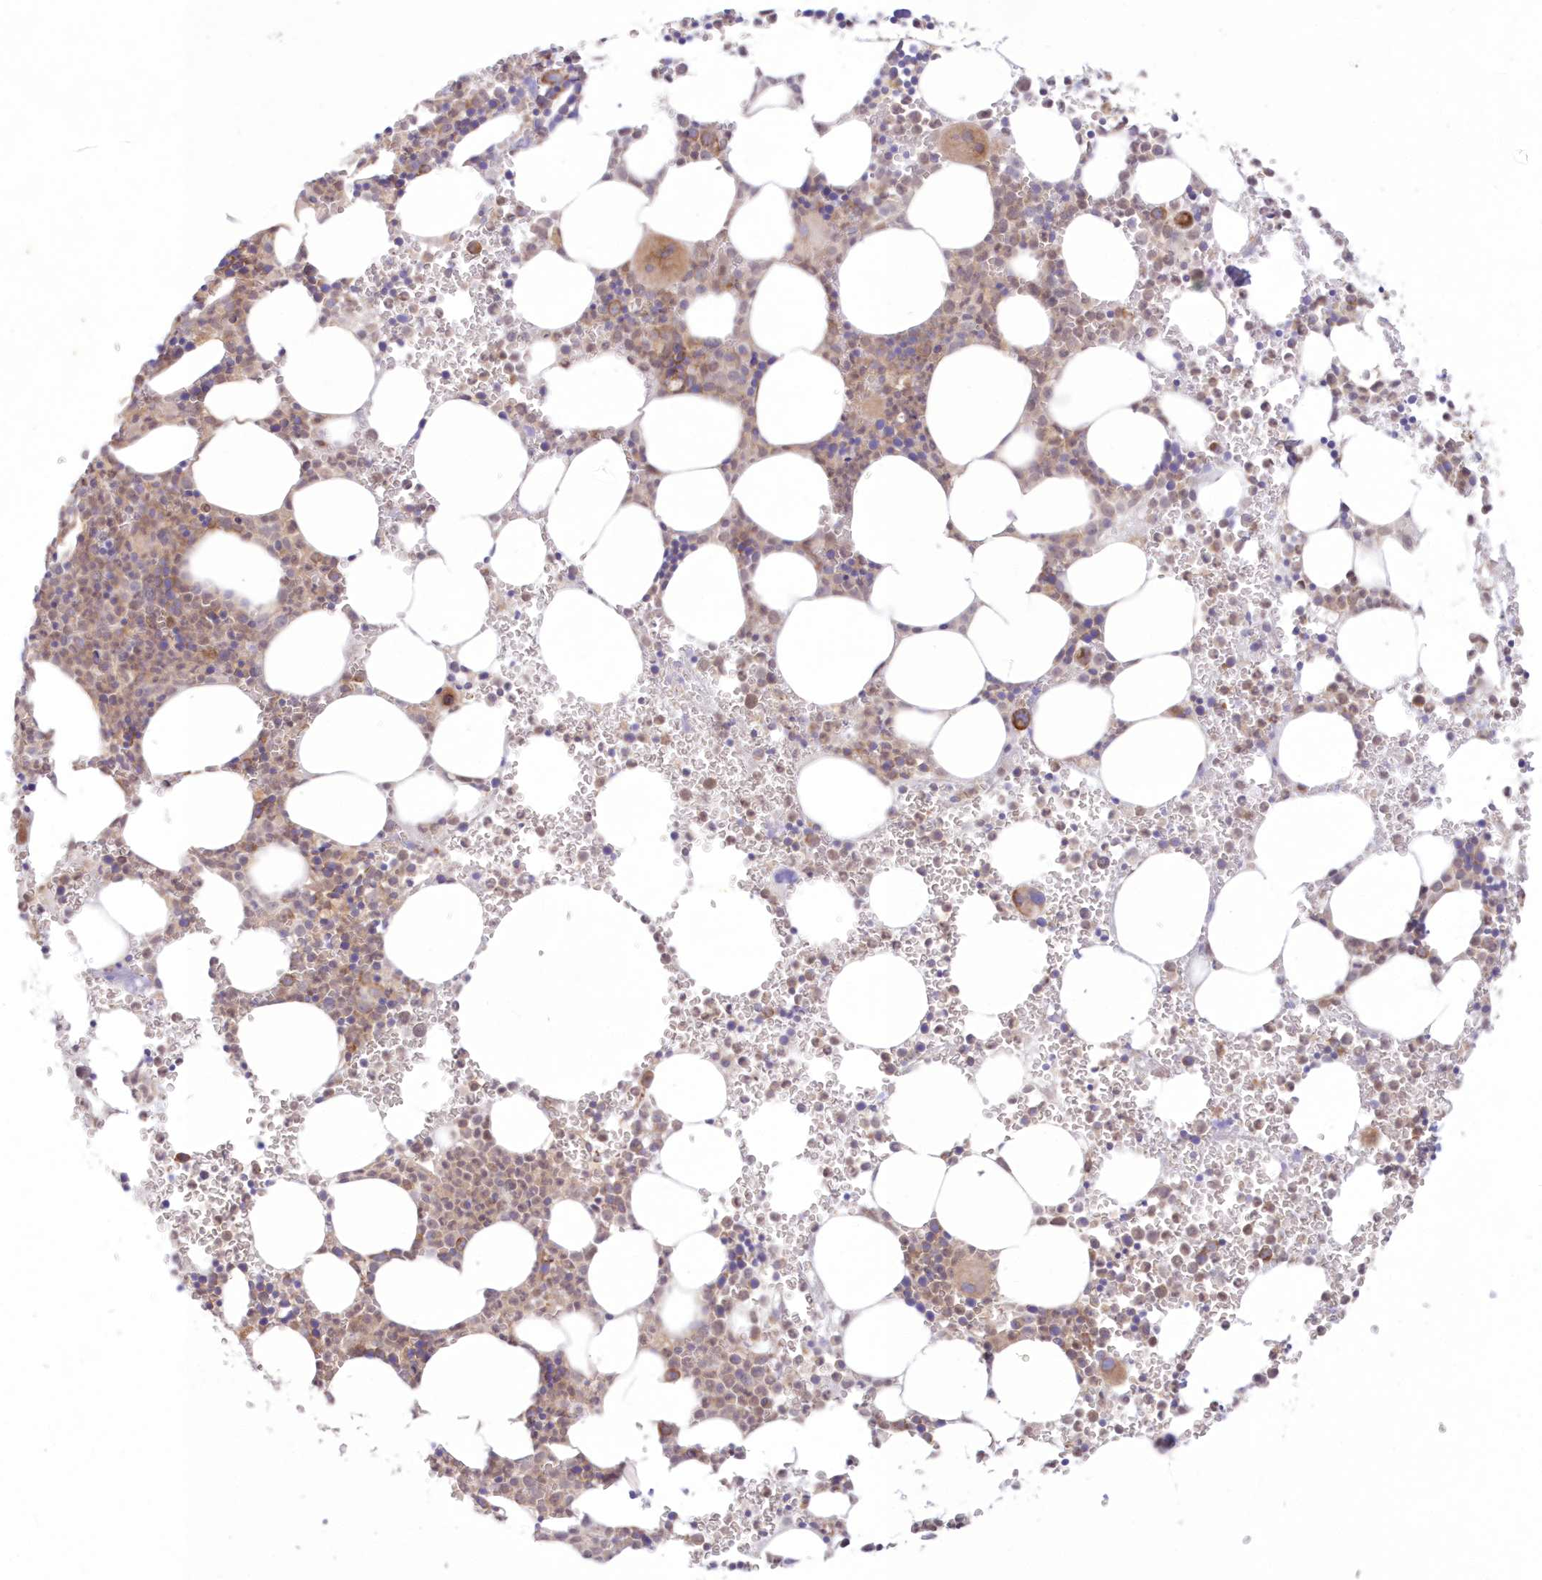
{"staining": {"intensity": "moderate", "quantity": "25%-75%", "location": "cytoplasmic/membranous"}, "tissue": "bone marrow", "cell_type": "Hematopoietic cells", "image_type": "normal", "snomed": [{"axis": "morphology", "description": "Normal tissue, NOS"}, {"axis": "topography", "description": "Bone marrow"}], "caption": "Immunohistochemical staining of normal bone marrow shows medium levels of moderate cytoplasmic/membranous positivity in about 25%-75% of hematopoietic cells. (DAB = brown stain, brightfield microscopy at high magnification).", "gene": "RNPEP", "patient": {"sex": "female", "age": 78}}